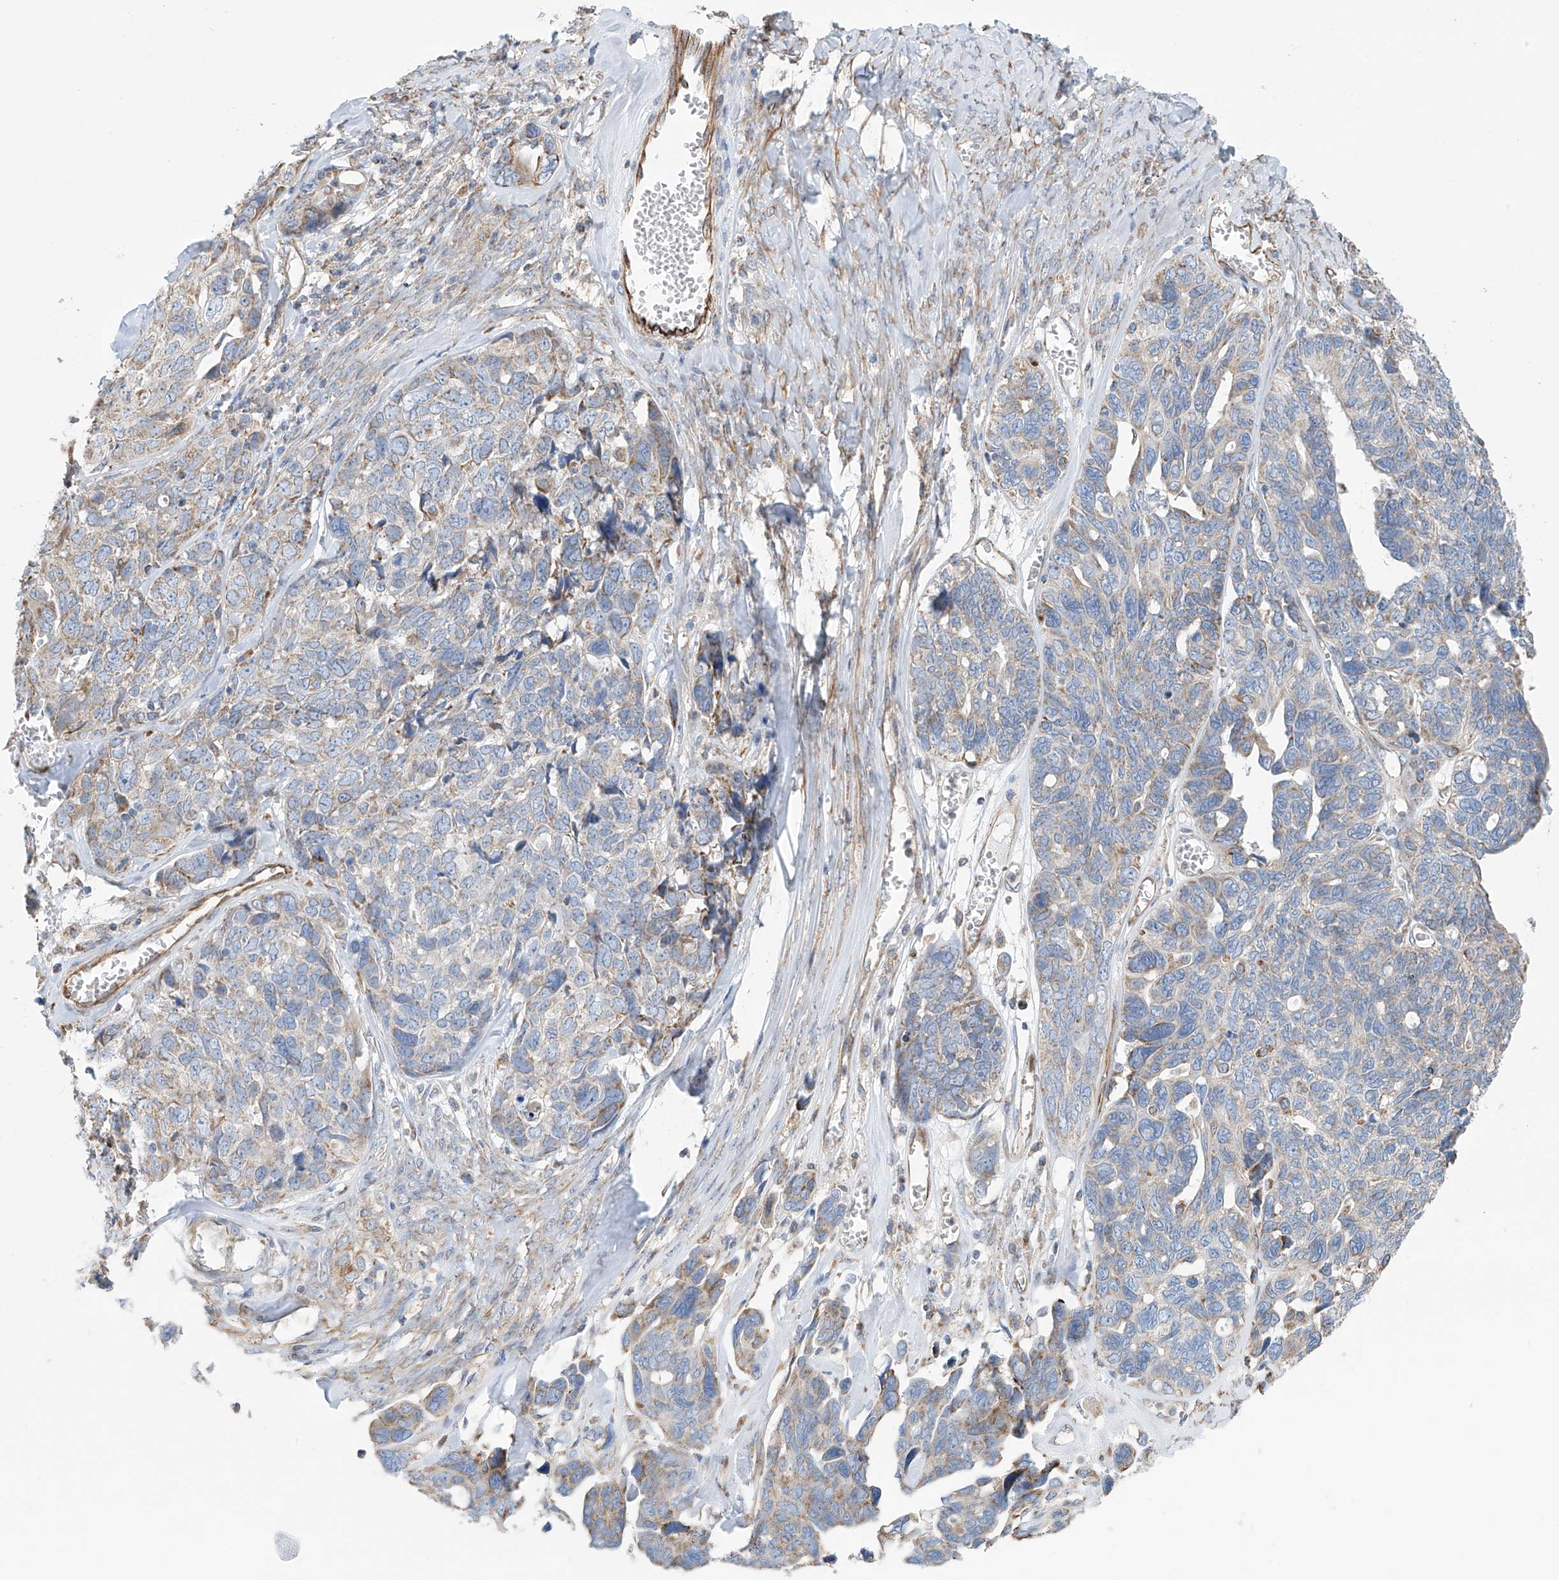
{"staining": {"intensity": "weak", "quantity": "<25%", "location": "cytoplasmic/membranous"}, "tissue": "ovarian cancer", "cell_type": "Tumor cells", "image_type": "cancer", "snomed": [{"axis": "morphology", "description": "Cystadenocarcinoma, serous, NOS"}, {"axis": "topography", "description": "Ovary"}], "caption": "Tumor cells show no significant staining in serous cystadenocarcinoma (ovarian).", "gene": "EIF5B", "patient": {"sex": "female", "age": 79}}